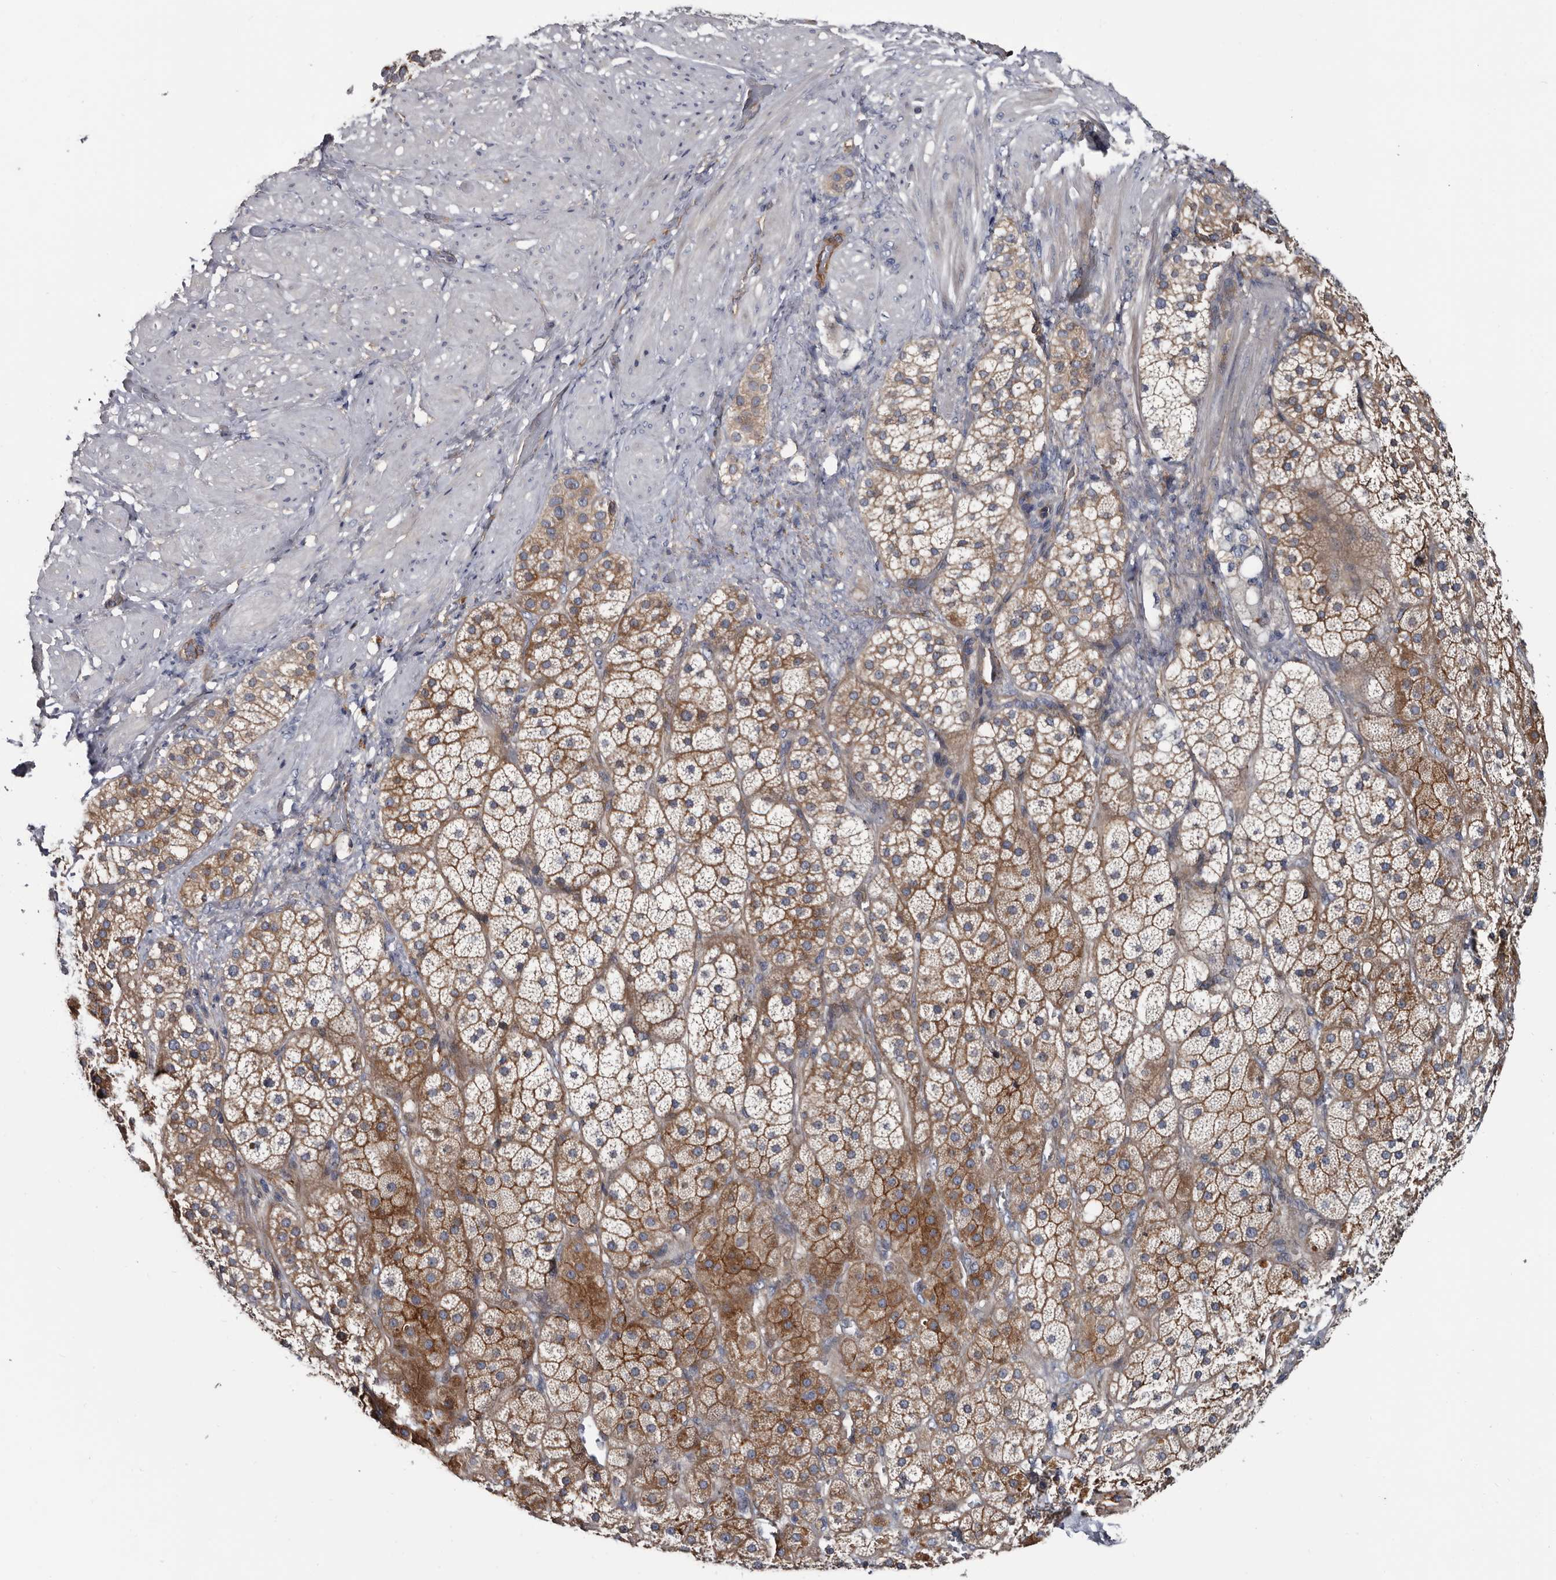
{"staining": {"intensity": "moderate", "quantity": ">75%", "location": "cytoplasmic/membranous"}, "tissue": "adrenal gland", "cell_type": "Glandular cells", "image_type": "normal", "snomed": [{"axis": "morphology", "description": "Normal tissue, NOS"}, {"axis": "topography", "description": "Adrenal gland"}], "caption": "Immunohistochemistry (IHC) image of benign adrenal gland: adrenal gland stained using immunohistochemistry (IHC) shows medium levels of moderate protein expression localized specifically in the cytoplasmic/membranous of glandular cells, appearing as a cytoplasmic/membranous brown color.", "gene": "TSPAN17", "patient": {"sex": "male", "age": 57}}